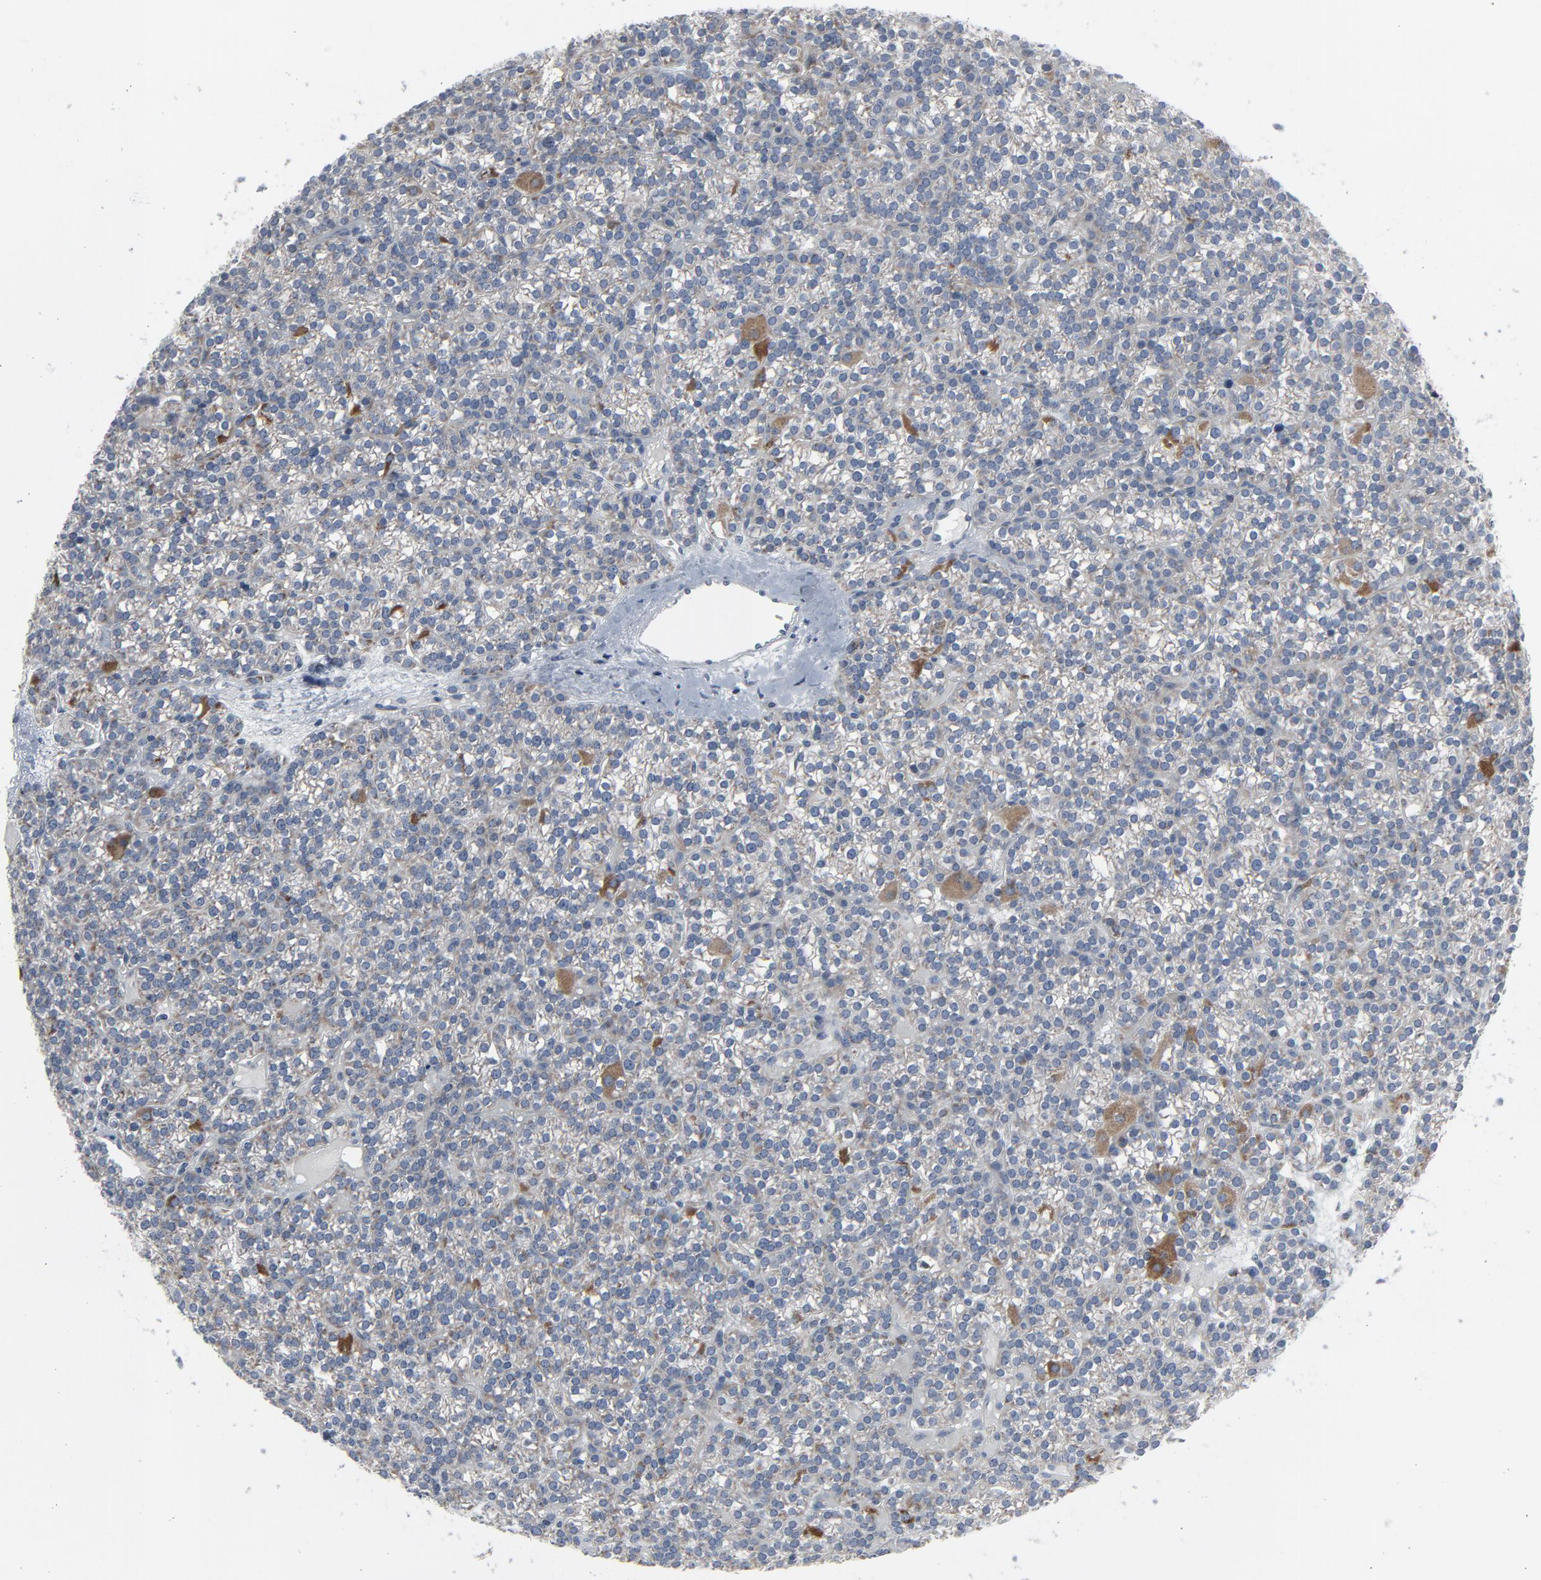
{"staining": {"intensity": "moderate", "quantity": "<25%", "location": "cytoplasmic/membranous"}, "tissue": "parathyroid gland", "cell_type": "Glandular cells", "image_type": "normal", "snomed": [{"axis": "morphology", "description": "Normal tissue, NOS"}, {"axis": "topography", "description": "Parathyroid gland"}], "caption": "This photomicrograph displays immunohistochemistry (IHC) staining of unremarkable parathyroid gland, with low moderate cytoplasmic/membranous positivity in about <25% of glandular cells.", "gene": "GPX2", "patient": {"sex": "female", "age": 50}}